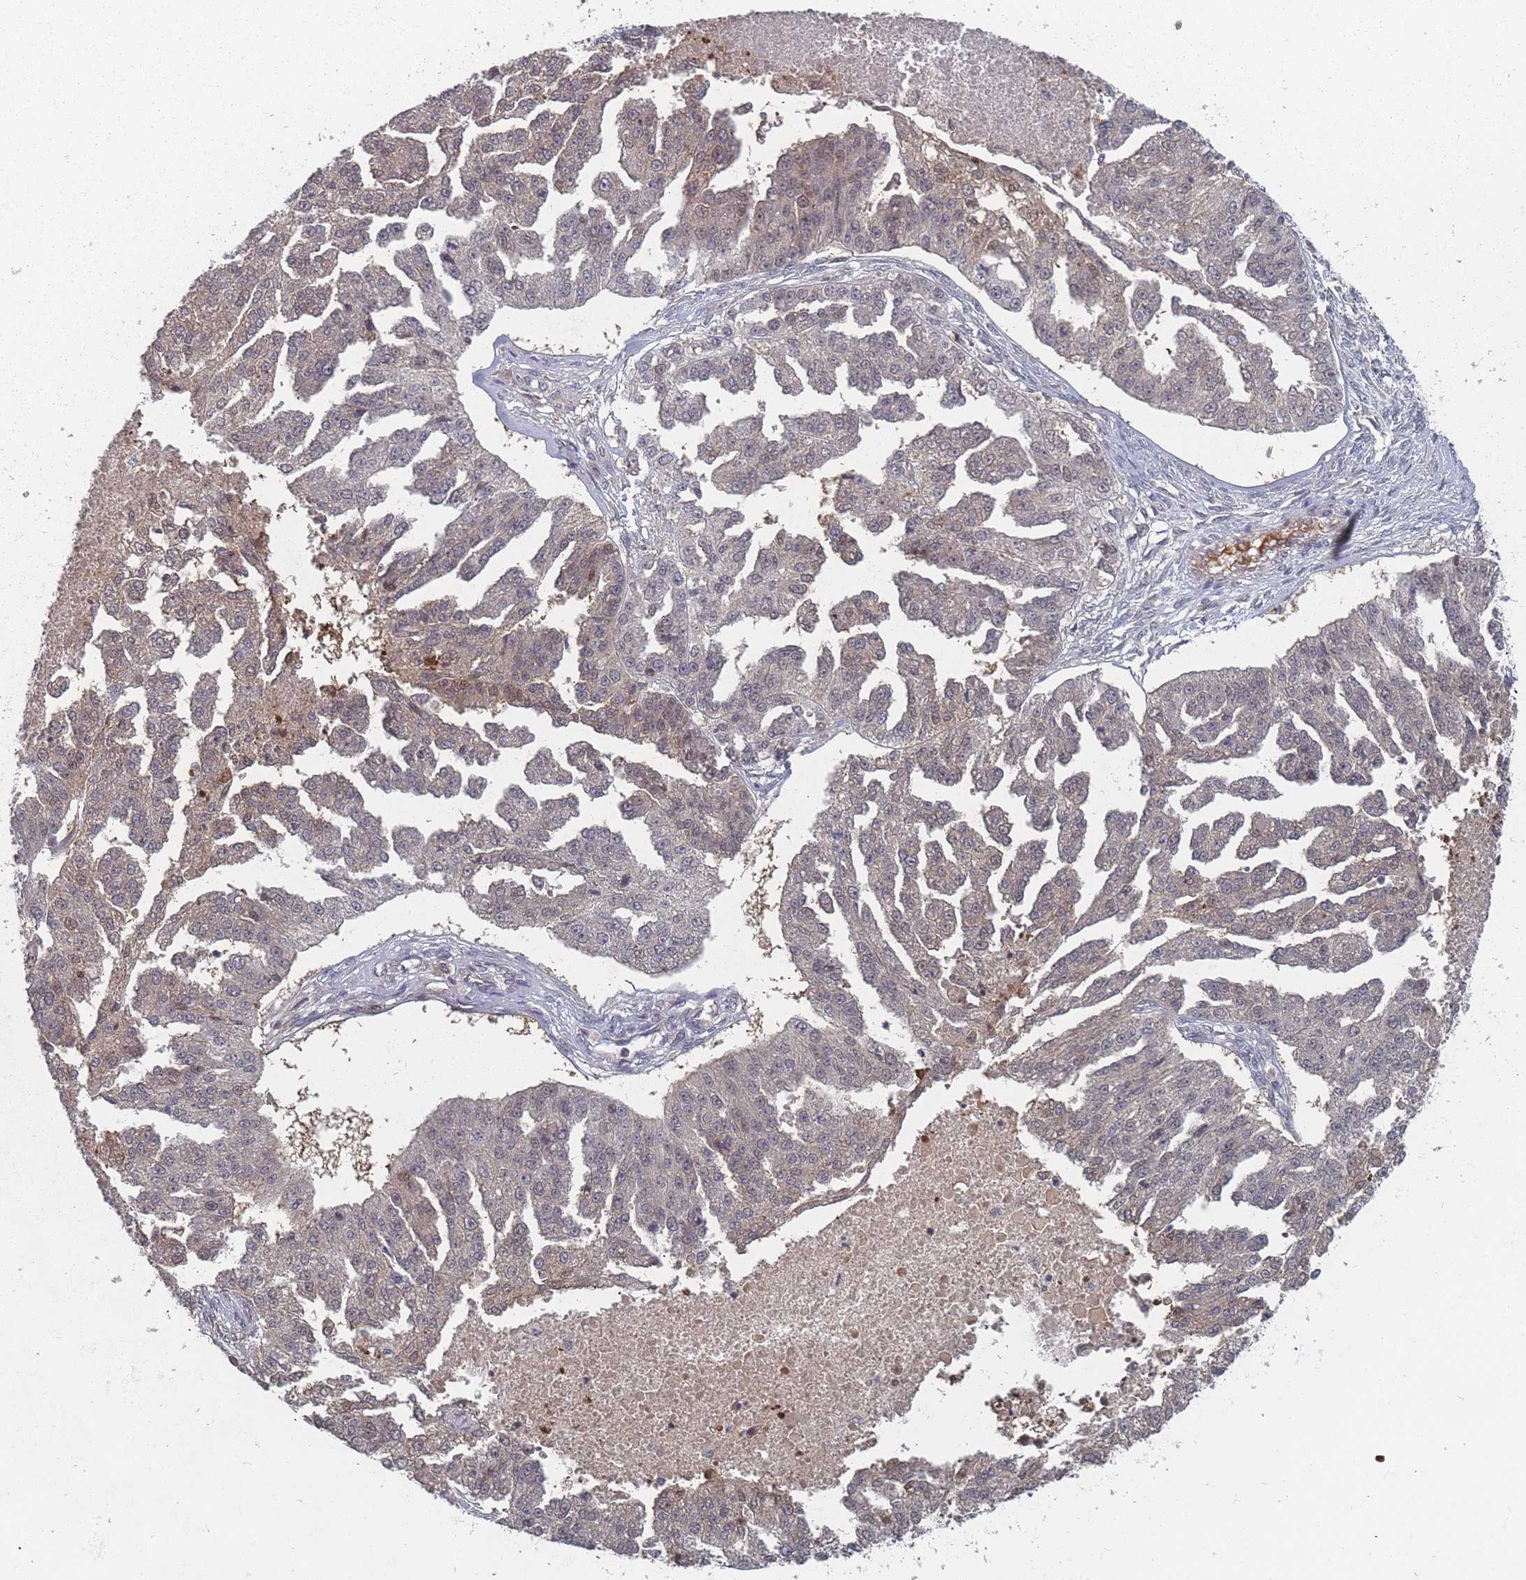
{"staining": {"intensity": "weak", "quantity": "<25%", "location": "cytoplasmic/membranous"}, "tissue": "ovarian cancer", "cell_type": "Tumor cells", "image_type": "cancer", "snomed": [{"axis": "morphology", "description": "Cystadenocarcinoma, serous, NOS"}, {"axis": "topography", "description": "Ovary"}], "caption": "Ovarian cancer stained for a protein using immunohistochemistry (IHC) demonstrates no staining tumor cells.", "gene": "TBC1D25", "patient": {"sex": "female", "age": 58}}